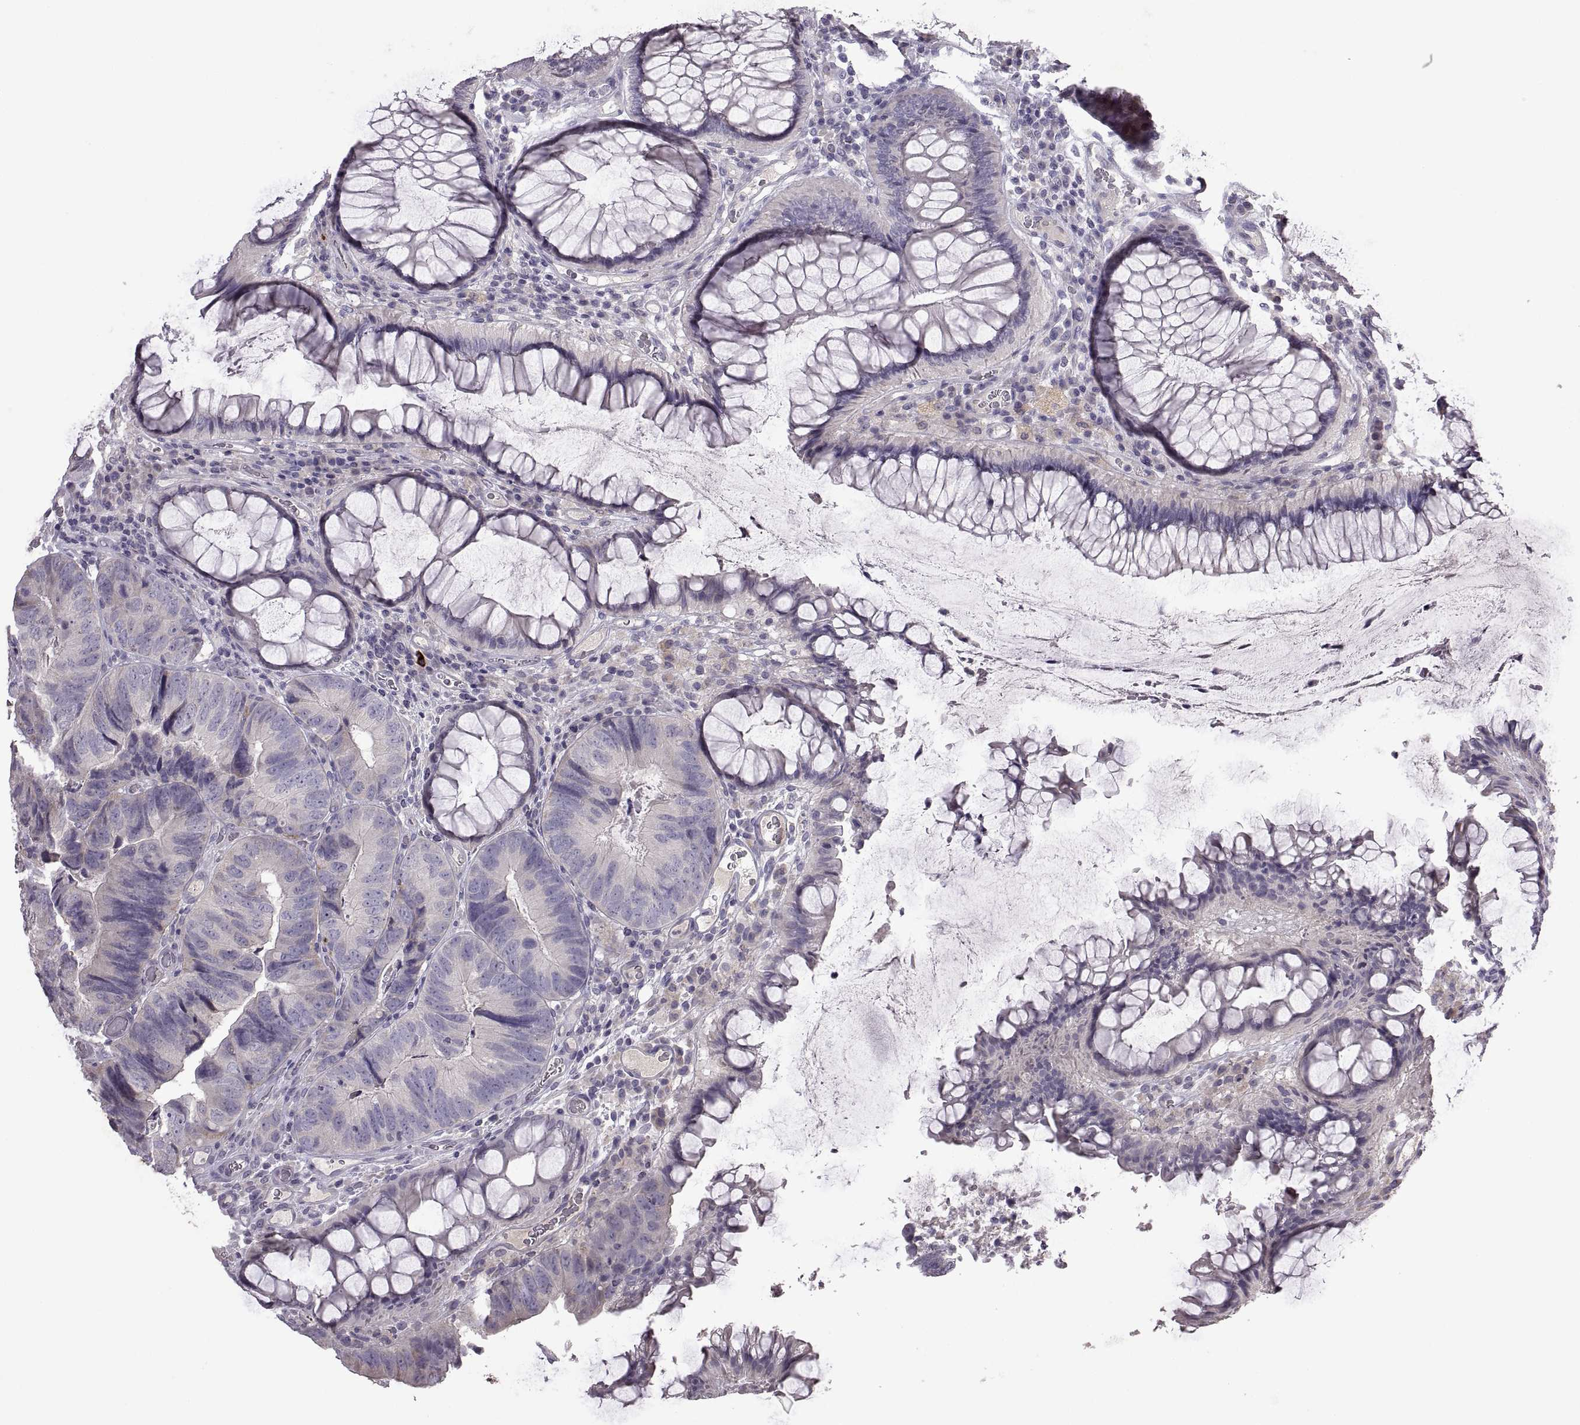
{"staining": {"intensity": "negative", "quantity": "none", "location": "none"}, "tissue": "colorectal cancer", "cell_type": "Tumor cells", "image_type": "cancer", "snomed": [{"axis": "morphology", "description": "Adenocarcinoma, NOS"}, {"axis": "topography", "description": "Colon"}], "caption": "Tumor cells show no significant protein staining in colorectal cancer (adenocarcinoma).", "gene": "DEFB136", "patient": {"sex": "female", "age": 67}}